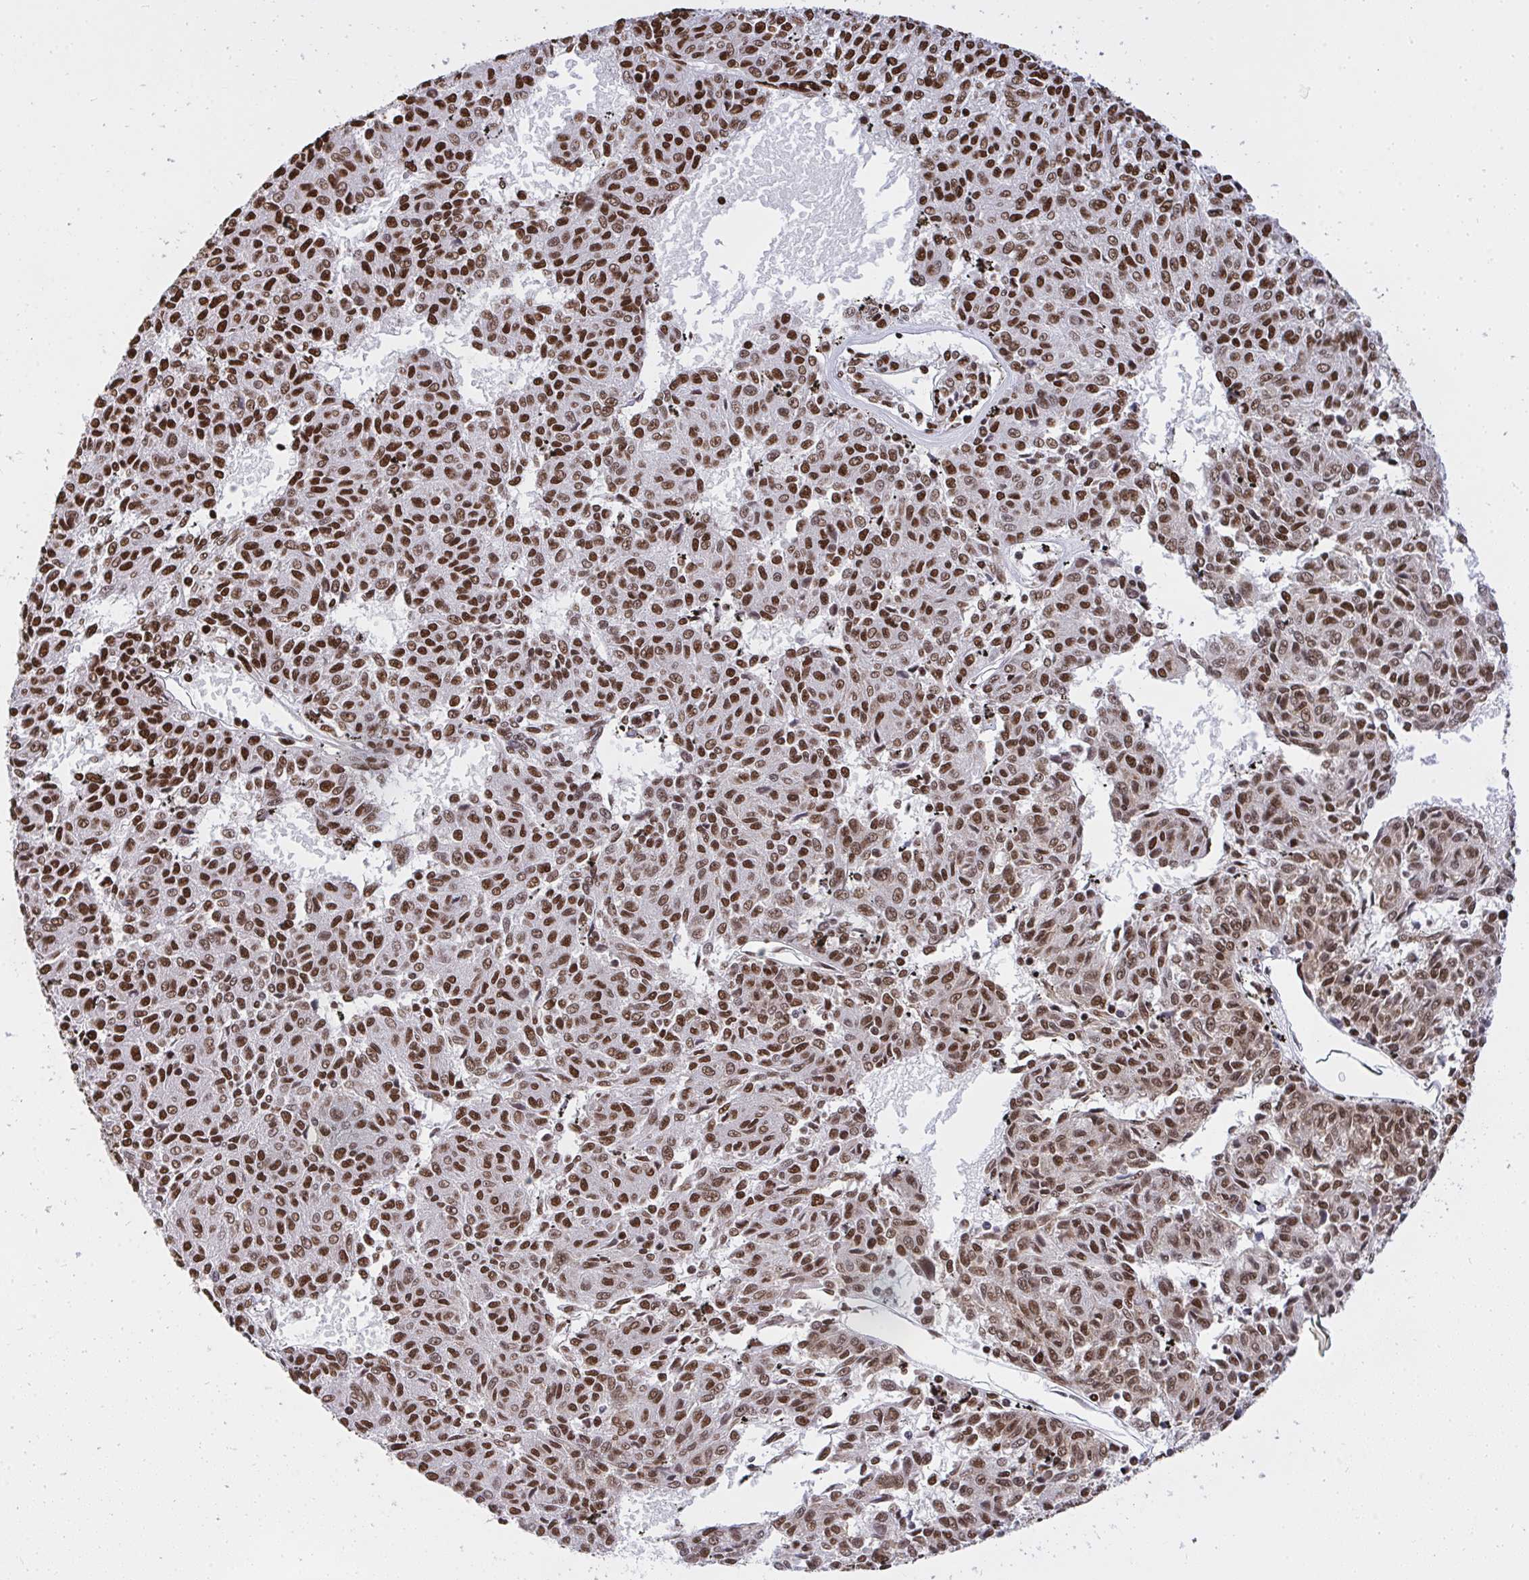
{"staining": {"intensity": "moderate", "quantity": "25%-75%", "location": "nuclear"}, "tissue": "melanoma", "cell_type": "Tumor cells", "image_type": "cancer", "snomed": [{"axis": "morphology", "description": "Malignant melanoma, NOS"}, {"axis": "topography", "description": "Skin"}], "caption": "Malignant melanoma tissue reveals moderate nuclear expression in approximately 25%-75% of tumor cells The protein is stained brown, and the nuclei are stained in blue (DAB IHC with brightfield microscopy, high magnification).", "gene": "HNRNPL", "patient": {"sex": "female", "age": 72}}